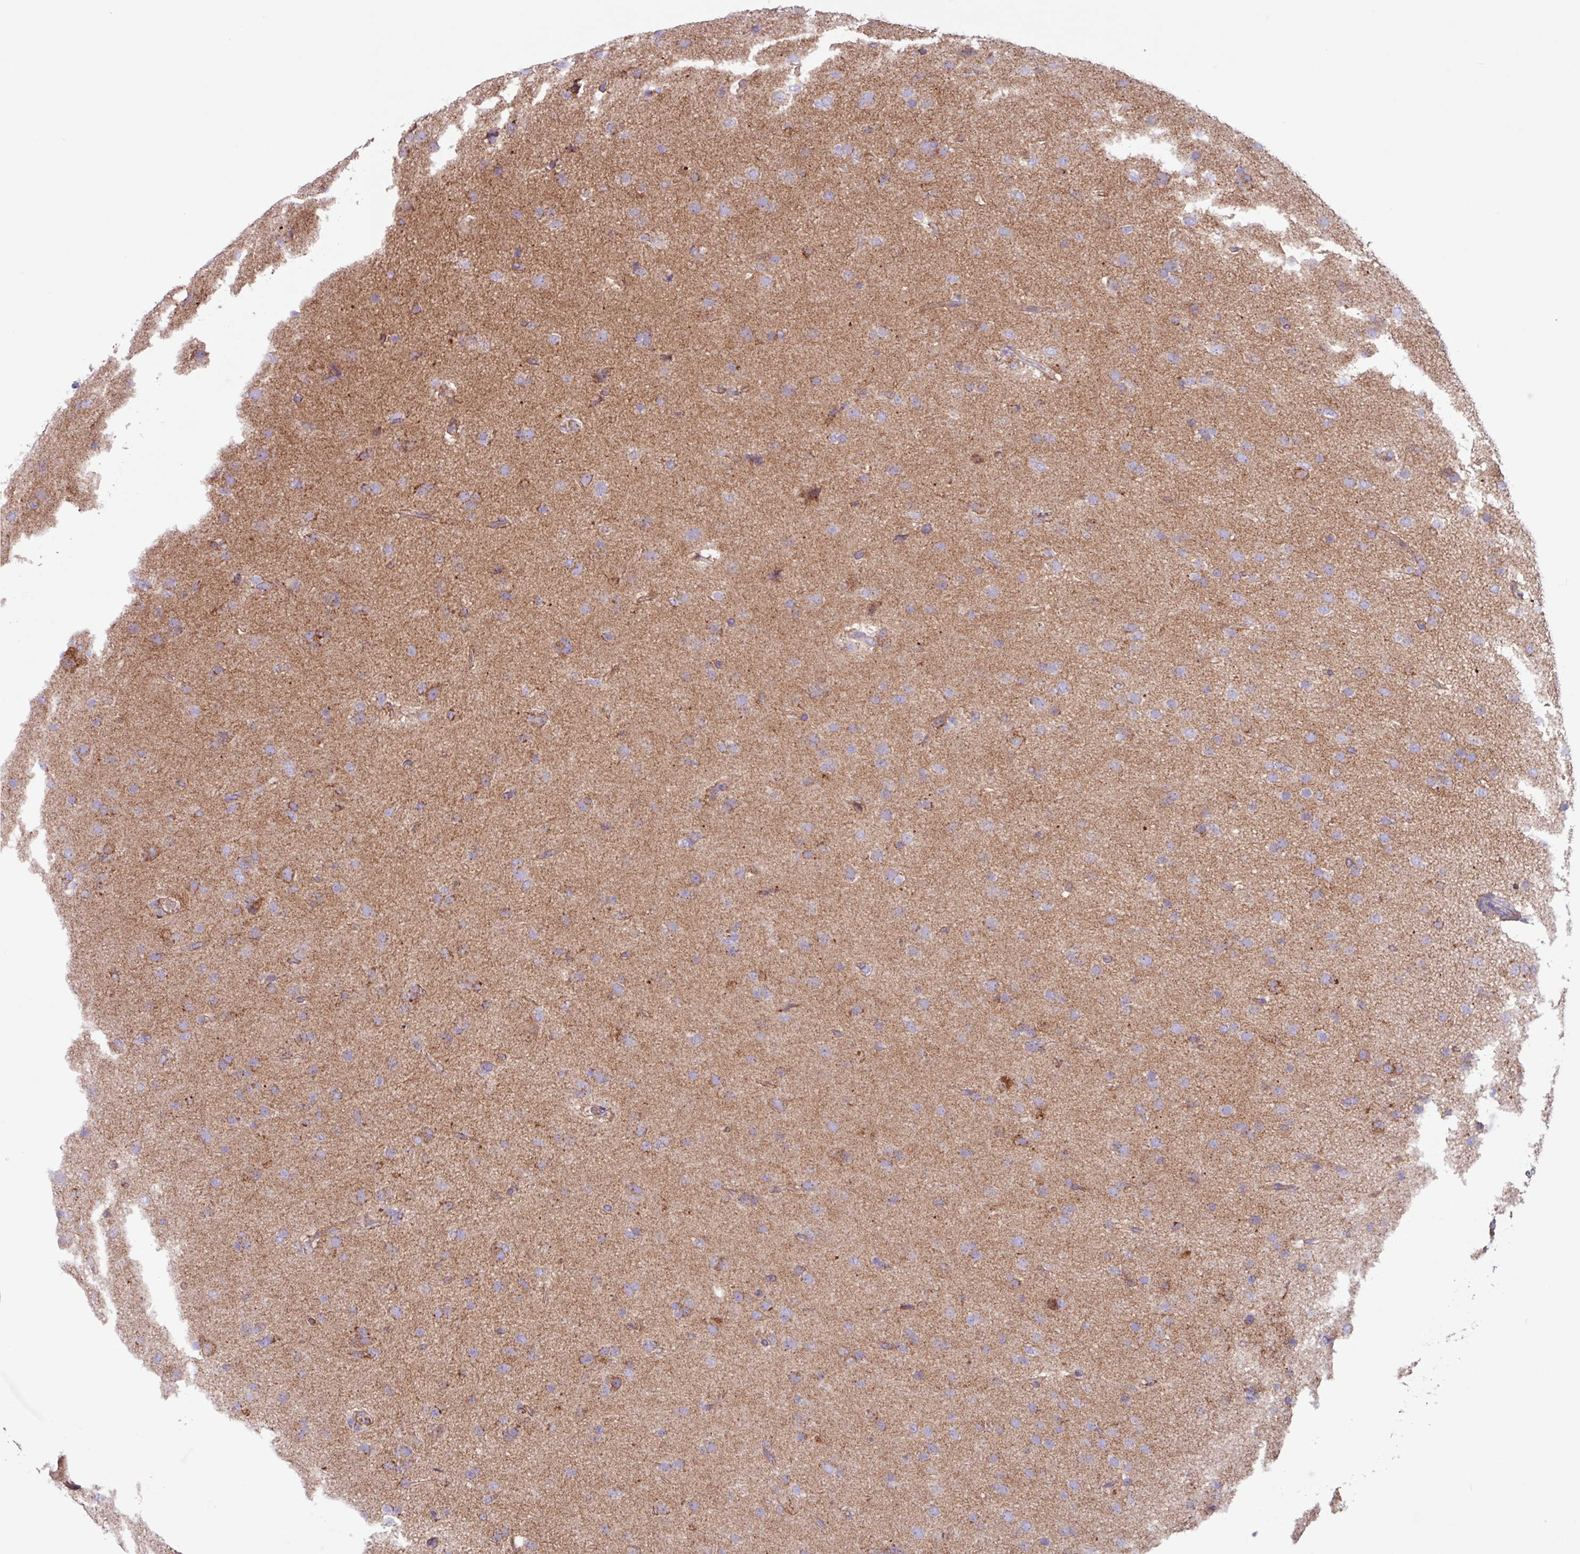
{"staining": {"intensity": "moderate", "quantity": ">75%", "location": "cytoplasmic/membranous"}, "tissue": "glioma", "cell_type": "Tumor cells", "image_type": "cancer", "snomed": [{"axis": "morphology", "description": "Glioma, malignant, Low grade"}, {"axis": "topography", "description": "Brain"}], "caption": "IHC staining of malignant glioma (low-grade), which displays medium levels of moderate cytoplasmic/membranous staining in about >75% of tumor cells indicating moderate cytoplasmic/membranous protein expression. The staining was performed using DAB (3,3'-diaminobenzidine) (brown) for protein detection and nuclei were counterstained in hematoxylin (blue).", "gene": "OTULIN", "patient": {"sex": "male", "age": 65}}